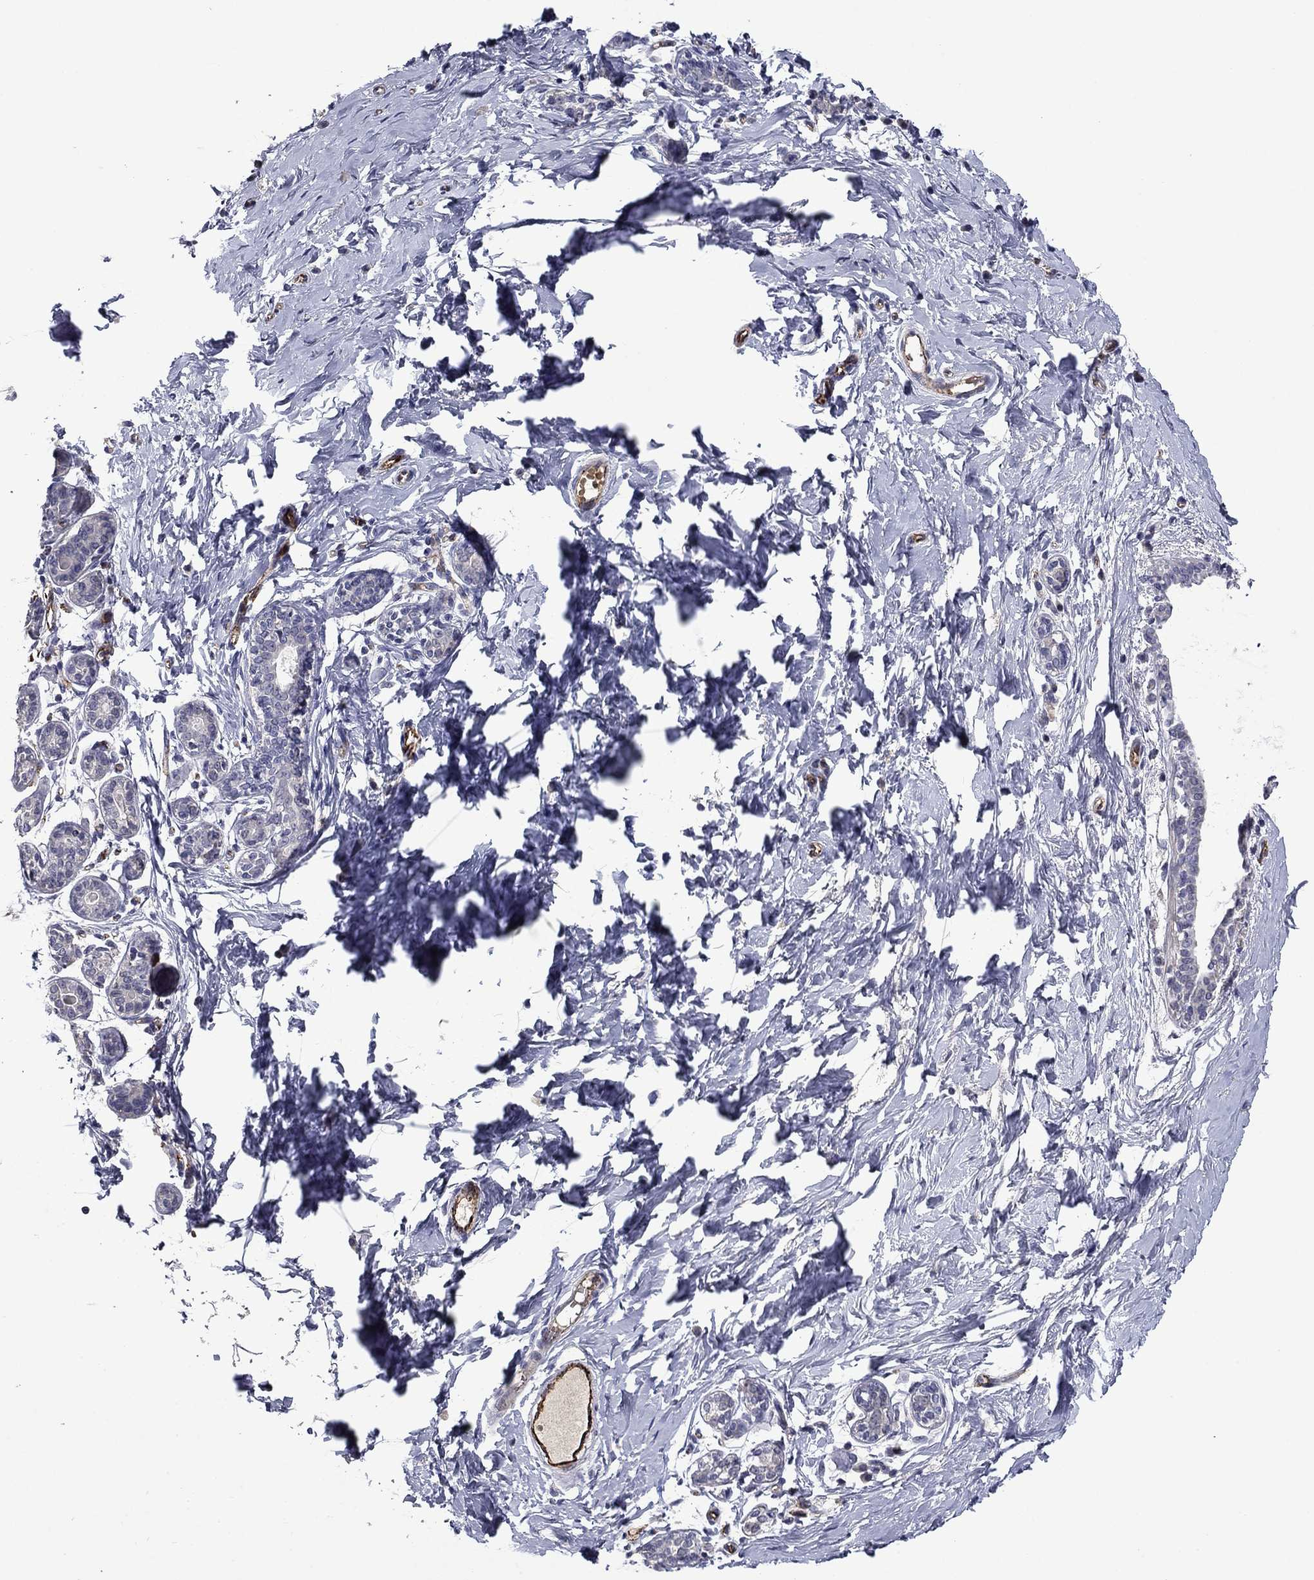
{"staining": {"intensity": "negative", "quantity": "none", "location": "none"}, "tissue": "breast", "cell_type": "Adipocytes", "image_type": "normal", "snomed": [{"axis": "morphology", "description": "Normal tissue, NOS"}, {"axis": "topography", "description": "Breast"}], "caption": "Breast stained for a protein using immunohistochemistry (IHC) reveals no positivity adipocytes.", "gene": "SLITRK1", "patient": {"sex": "female", "age": 37}}